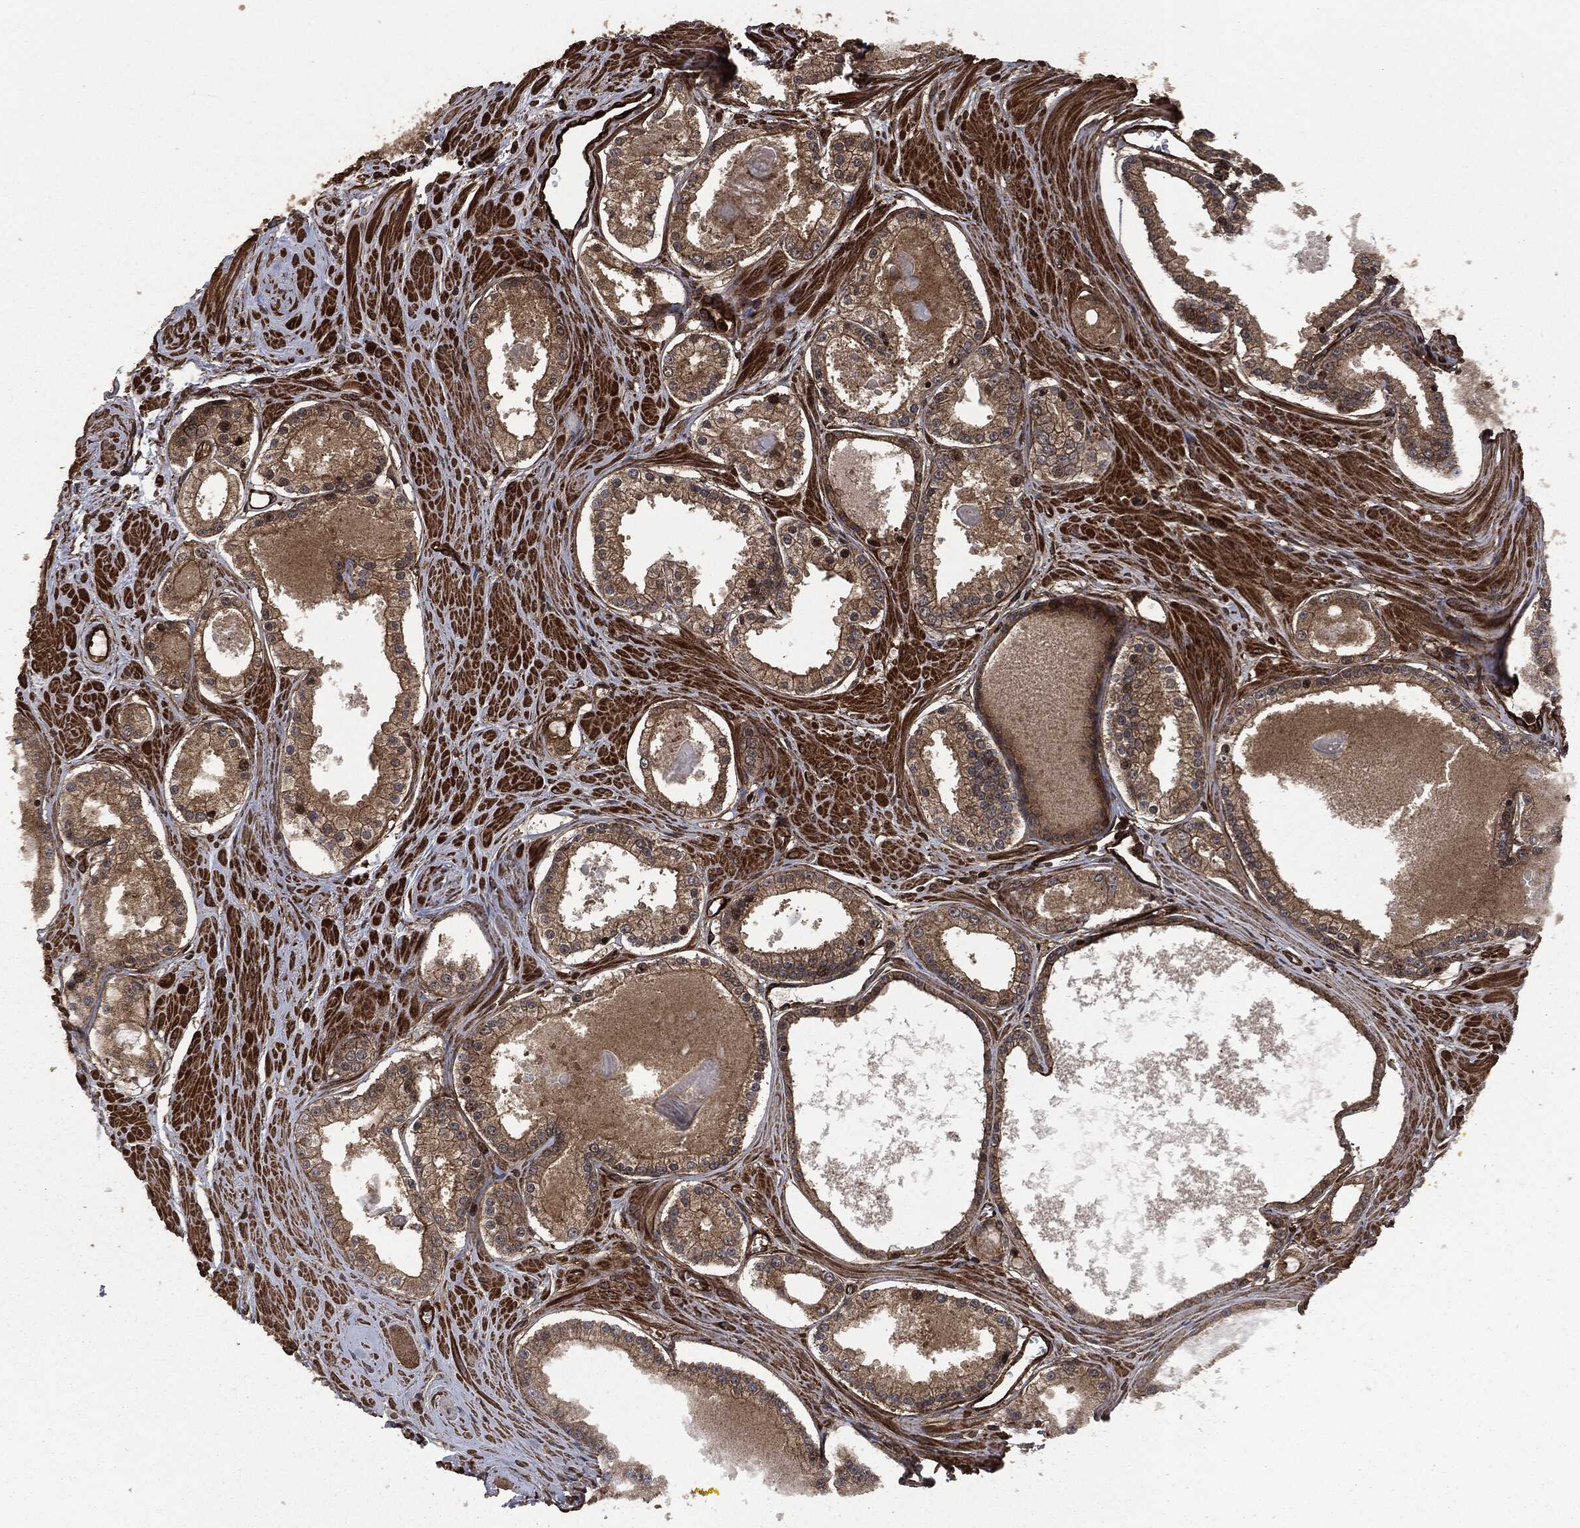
{"staining": {"intensity": "strong", "quantity": "25%-75%", "location": "cytoplasmic/membranous"}, "tissue": "prostate cancer", "cell_type": "Tumor cells", "image_type": "cancer", "snomed": [{"axis": "morphology", "description": "Adenocarcinoma, NOS"}, {"axis": "topography", "description": "Prostate"}], "caption": "Immunohistochemistry micrograph of human prostate cancer (adenocarcinoma) stained for a protein (brown), which shows high levels of strong cytoplasmic/membranous expression in approximately 25%-75% of tumor cells.", "gene": "HRAS", "patient": {"sex": "male", "age": 61}}